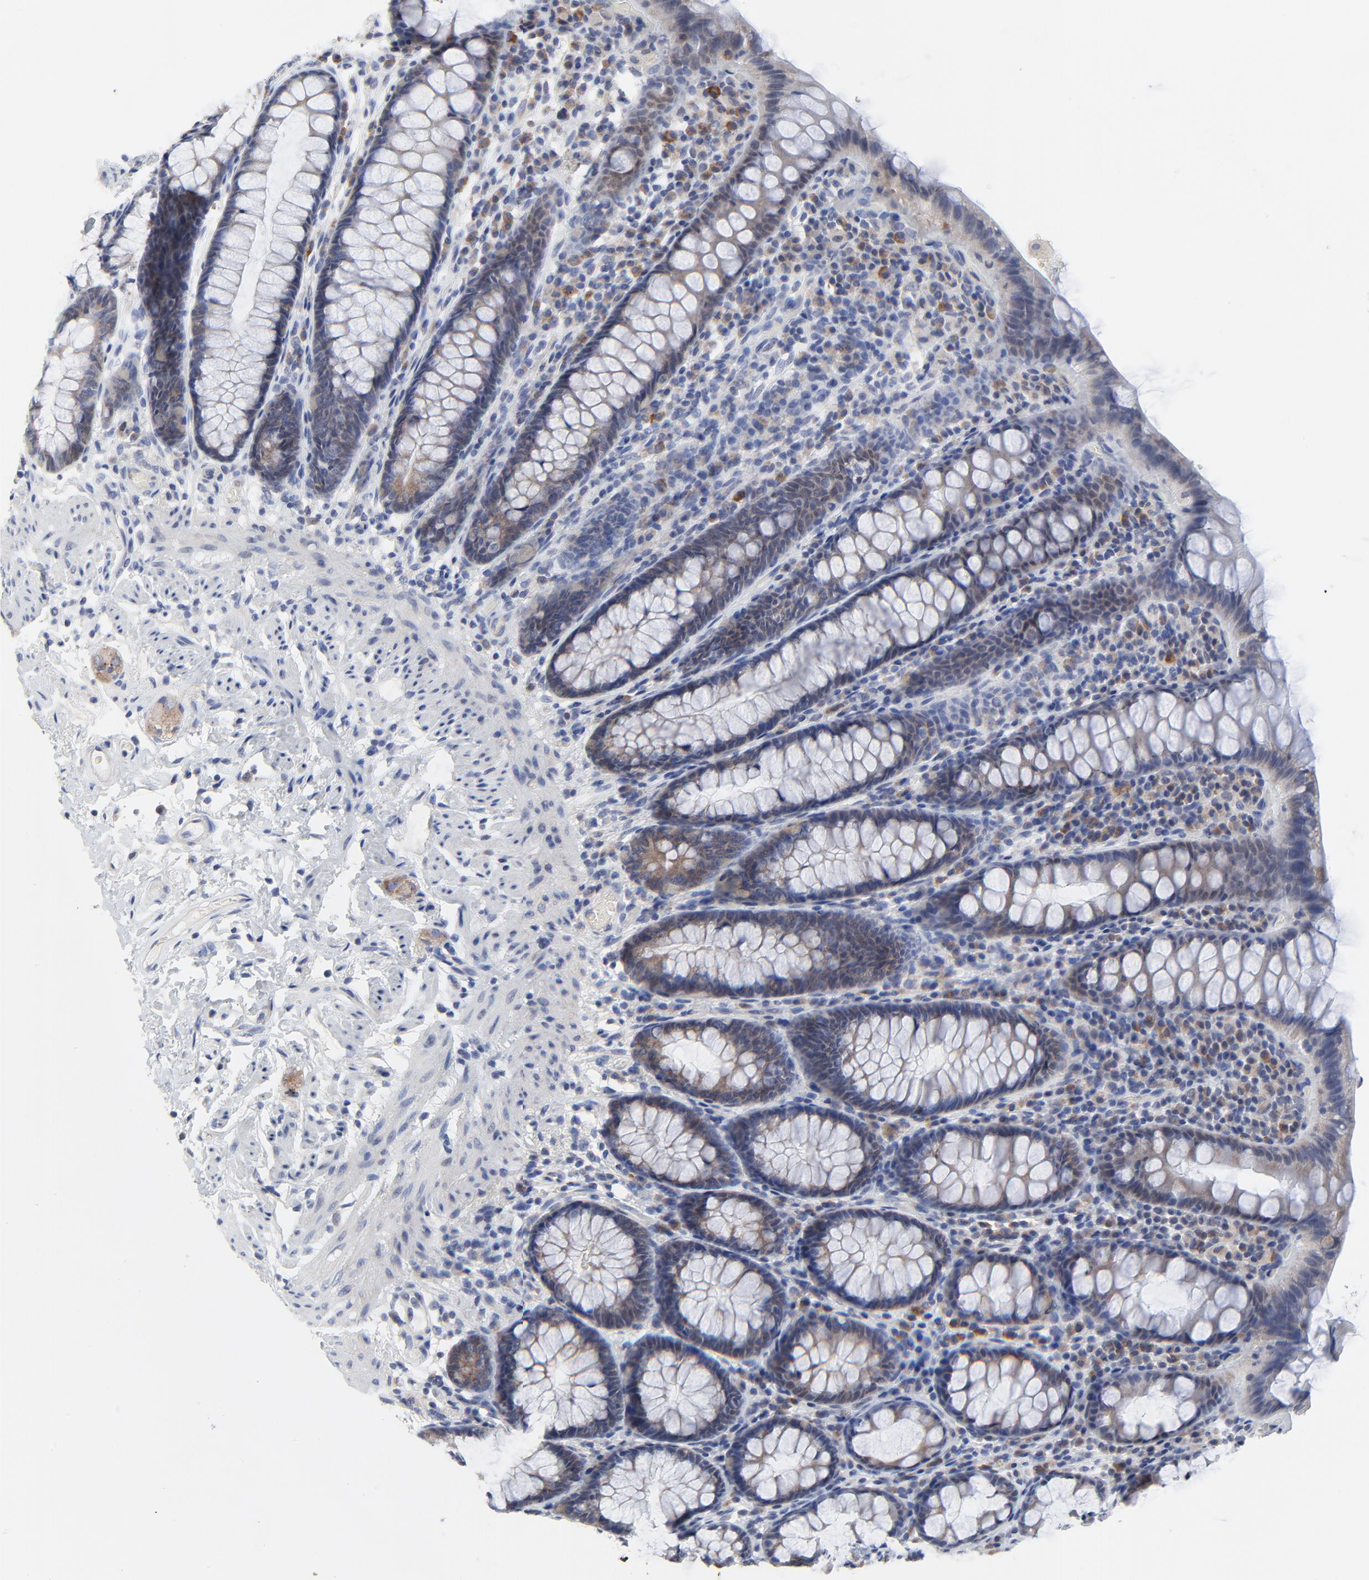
{"staining": {"intensity": "moderate", "quantity": ">75%", "location": "cytoplasmic/membranous"}, "tissue": "rectum", "cell_type": "Glandular cells", "image_type": "normal", "snomed": [{"axis": "morphology", "description": "Normal tissue, NOS"}, {"axis": "topography", "description": "Rectum"}], "caption": "This is an image of IHC staining of unremarkable rectum, which shows moderate staining in the cytoplasmic/membranous of glandular cells.", "gene": "NLGN3", "patient": {"sex": "male", "age": 92}}